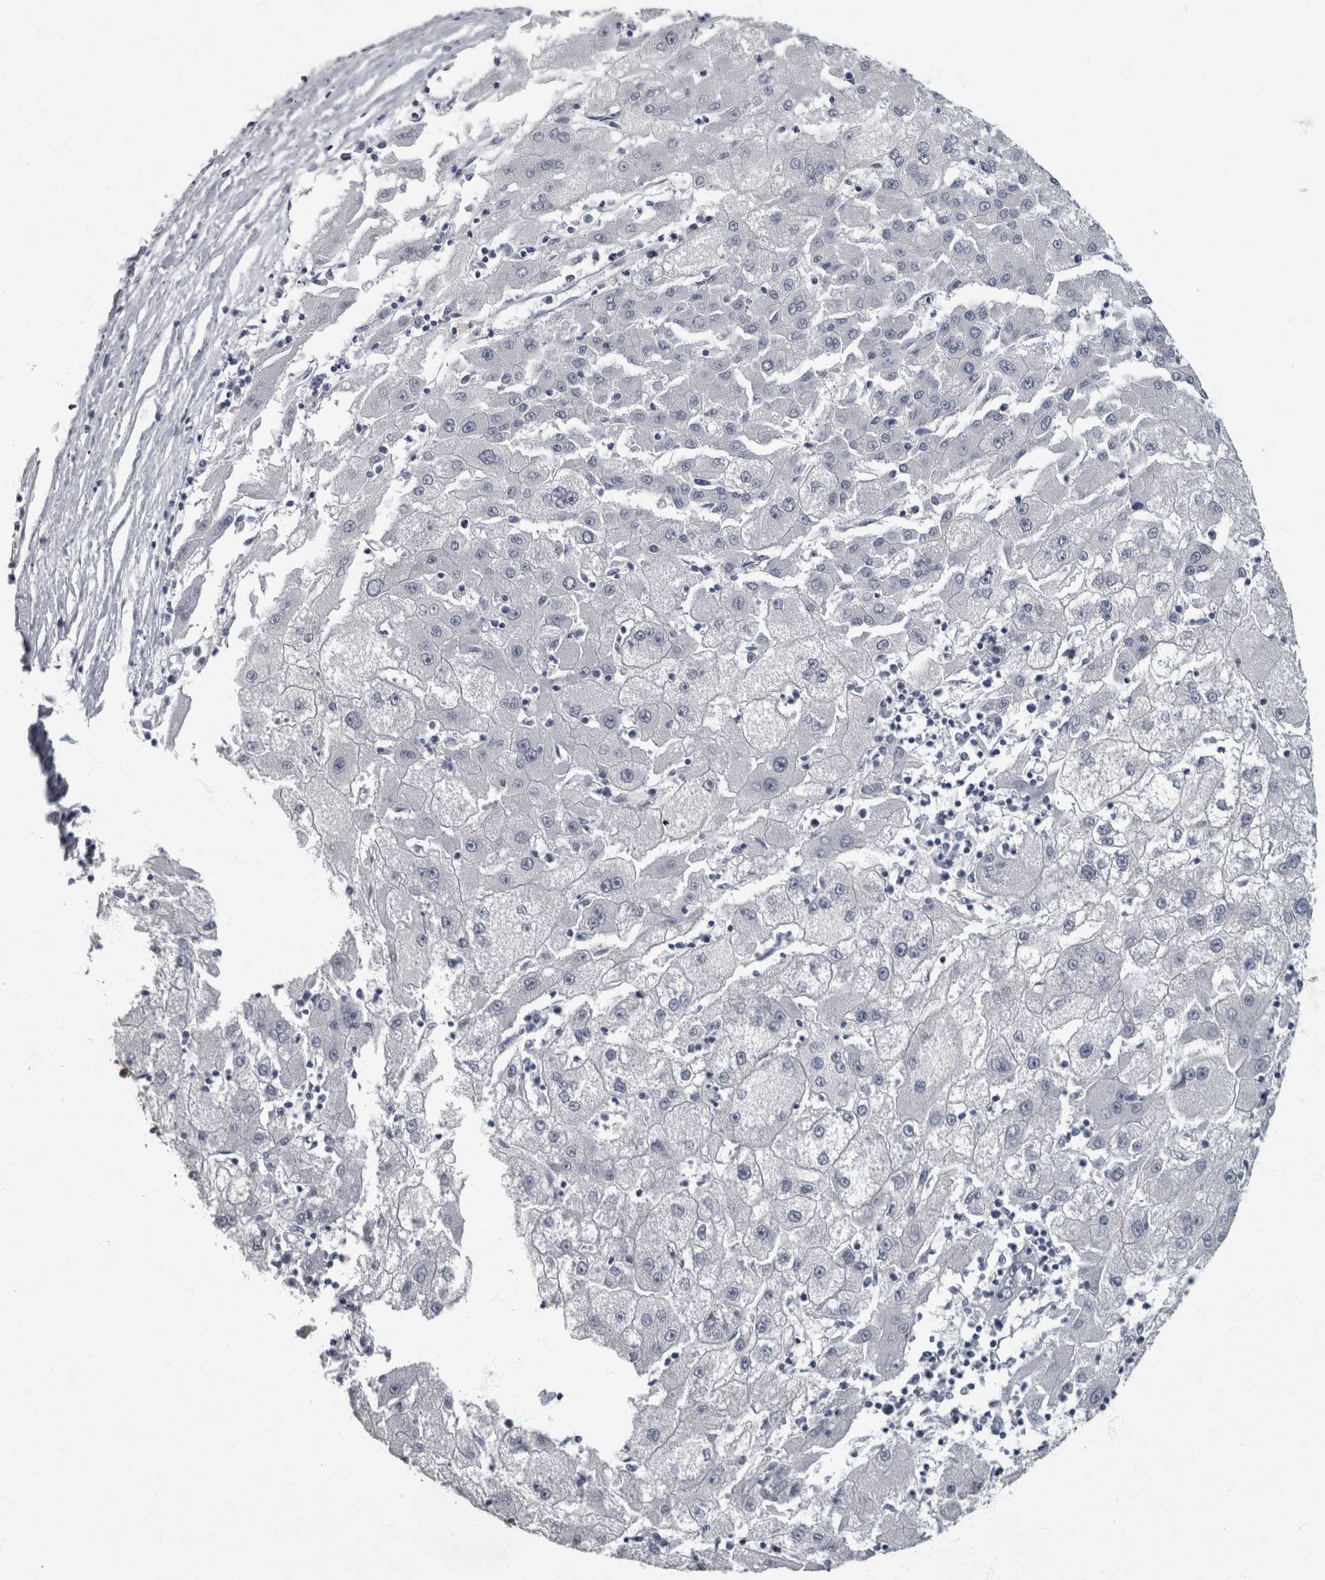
{"staining": {"intensity": "negative", "quantity": "none", "location": "none"}, "tissue": "liver cancer", "cell_type": "Tumor cells", "image_type": "cancer", "snomed": [{"axis": "morphology", "description": "Carcinoma, Hepatocellular, NOS"}, {"axis": "topography", "description": "Liver"}], "caption": "IHC of liver cancer displays no positivity in tumor cells.", "gene": "DSG2", "patient": {"sex": "male", "age": 72}}